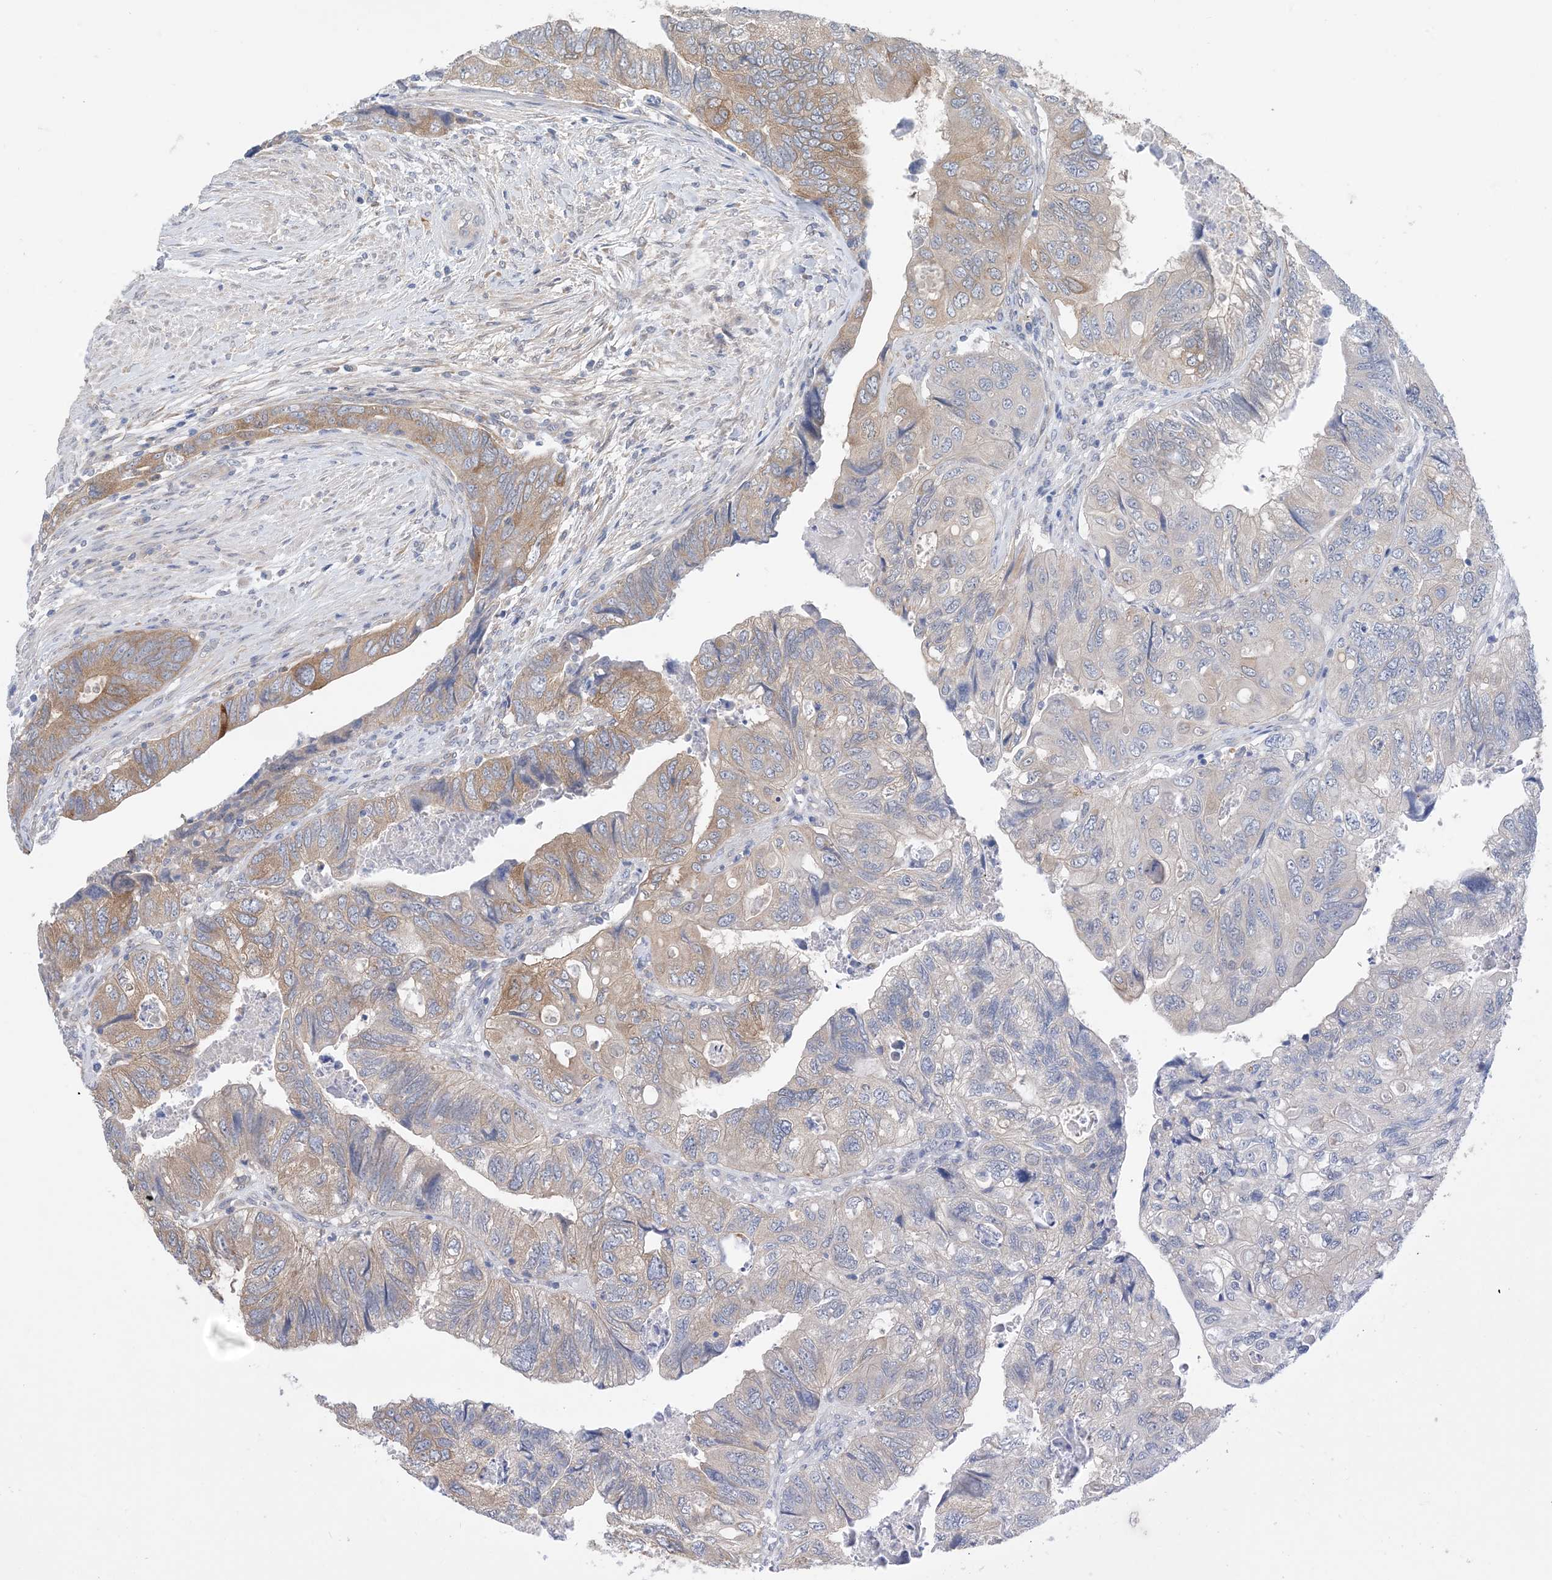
{"staining": {"intensity": "moderate", "quantity": "<25%", "location": "cytoplasmic/membranous"}, "tissue": "colorectal cancer", "cell_type": "Tumor cells", "image_type": "cancer", "snomed": [{"axis": "morphology", "description": "Adenocarcinoma, NOS"}, {"axis": "topography", "description": "Rectum"}], "caption": "Immunohistochemical staining of adenocarcinoma (colorectal) displays moderate cytoplasmic/membranous protein expression in about <25% of tumor cells.", "gene": "EHBP1", "patient": {"sex": "male", "age": 63}}